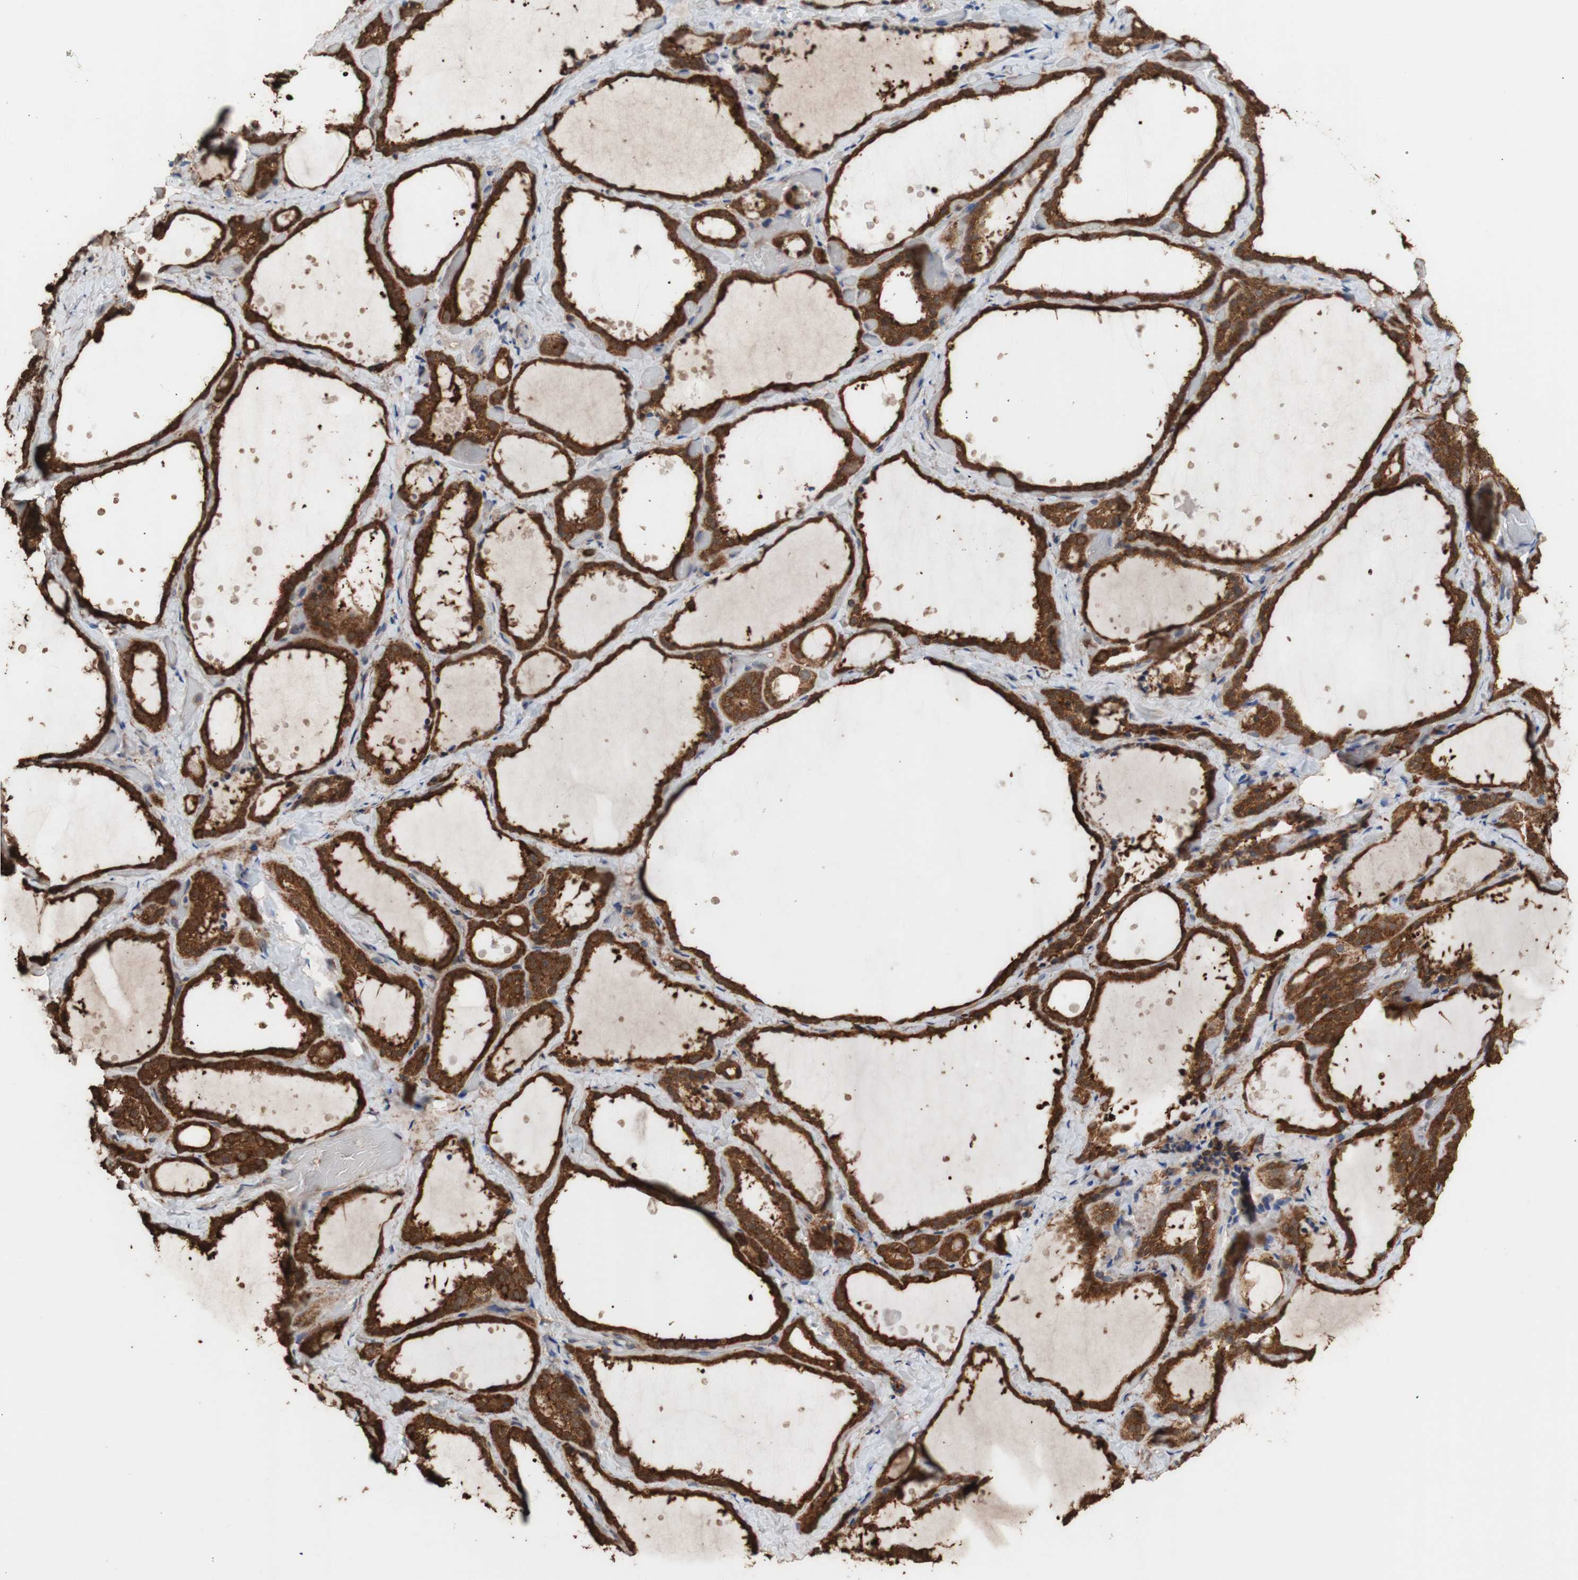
{"staining": {"intensity": "strong", "quantity": ">75%", "location": "cytoplasmic/membranous"}, "tissue": "thyroid gland", "cell_type": "Glandular cells", "image_type": "normal", "snomed": [{"axis": "morphology", "description": "Normal tissue, NOS"}, {"axis": "topography", "description": "Thyroid gland"}], "caption": "Normal thyroid gland reveals strong cytoplasmic/membranous staining in approximately >75% of glandular cells.", "gene": "ALDH9A1", "patient": {"sex": "female", "age": 44}}